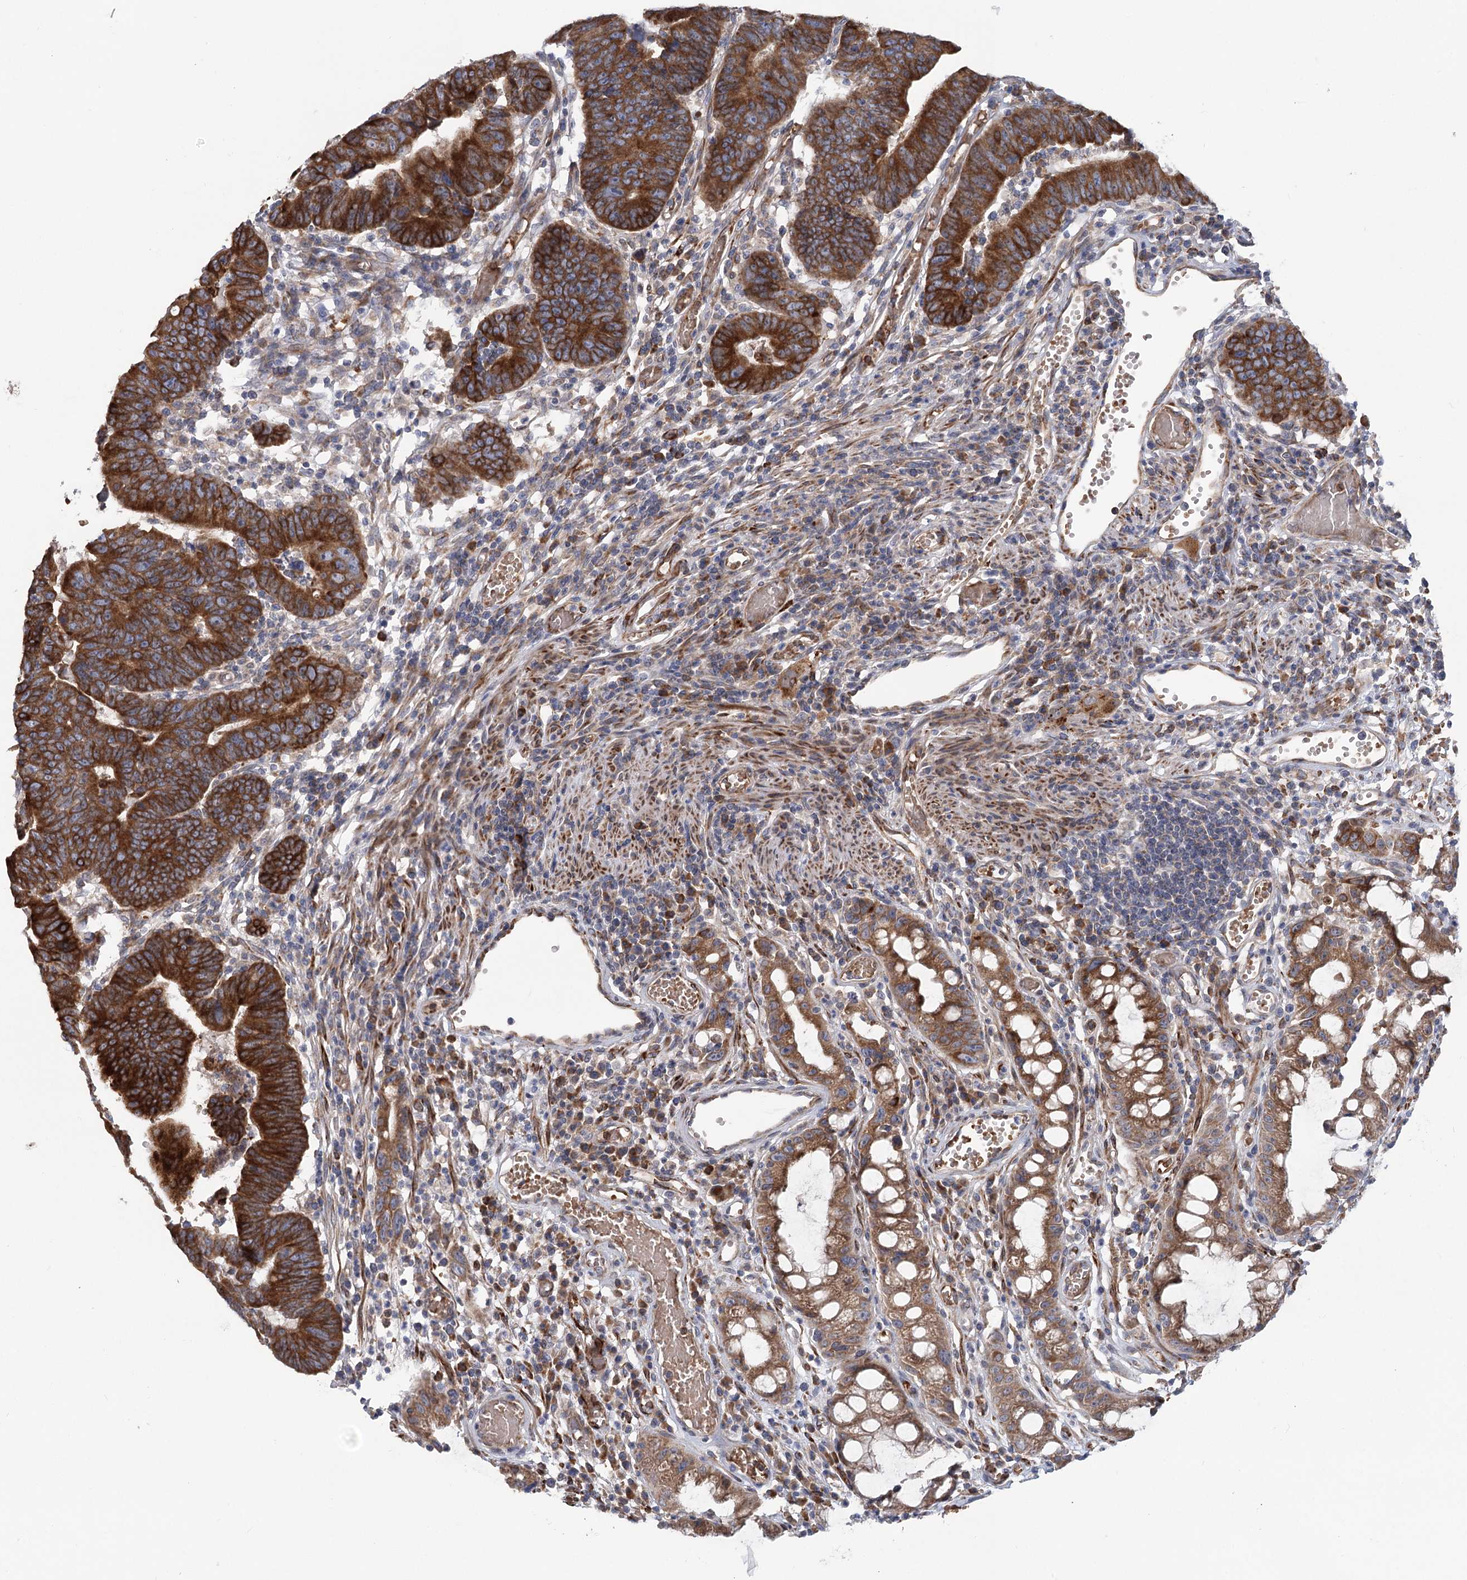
{"staining": {"intensity": "strong", "quantity": ">75%", "location": "cytoplasmic/membranous"}, "tissue": "colorectal cancer", "cell_type": "Tumor cells", "image_type": "cancer", "snomed": [{"axis": "morphology", "description": "Adenocarcinoma, NOS"}, {"axis": "topography", "description": "Rectum"}], "caption": "Colorectal cancer stained with a protein marker exhibits strong staining in tumor cells.", "gene": "CIB4", "patient": {"sex": "female", "age": 65}}